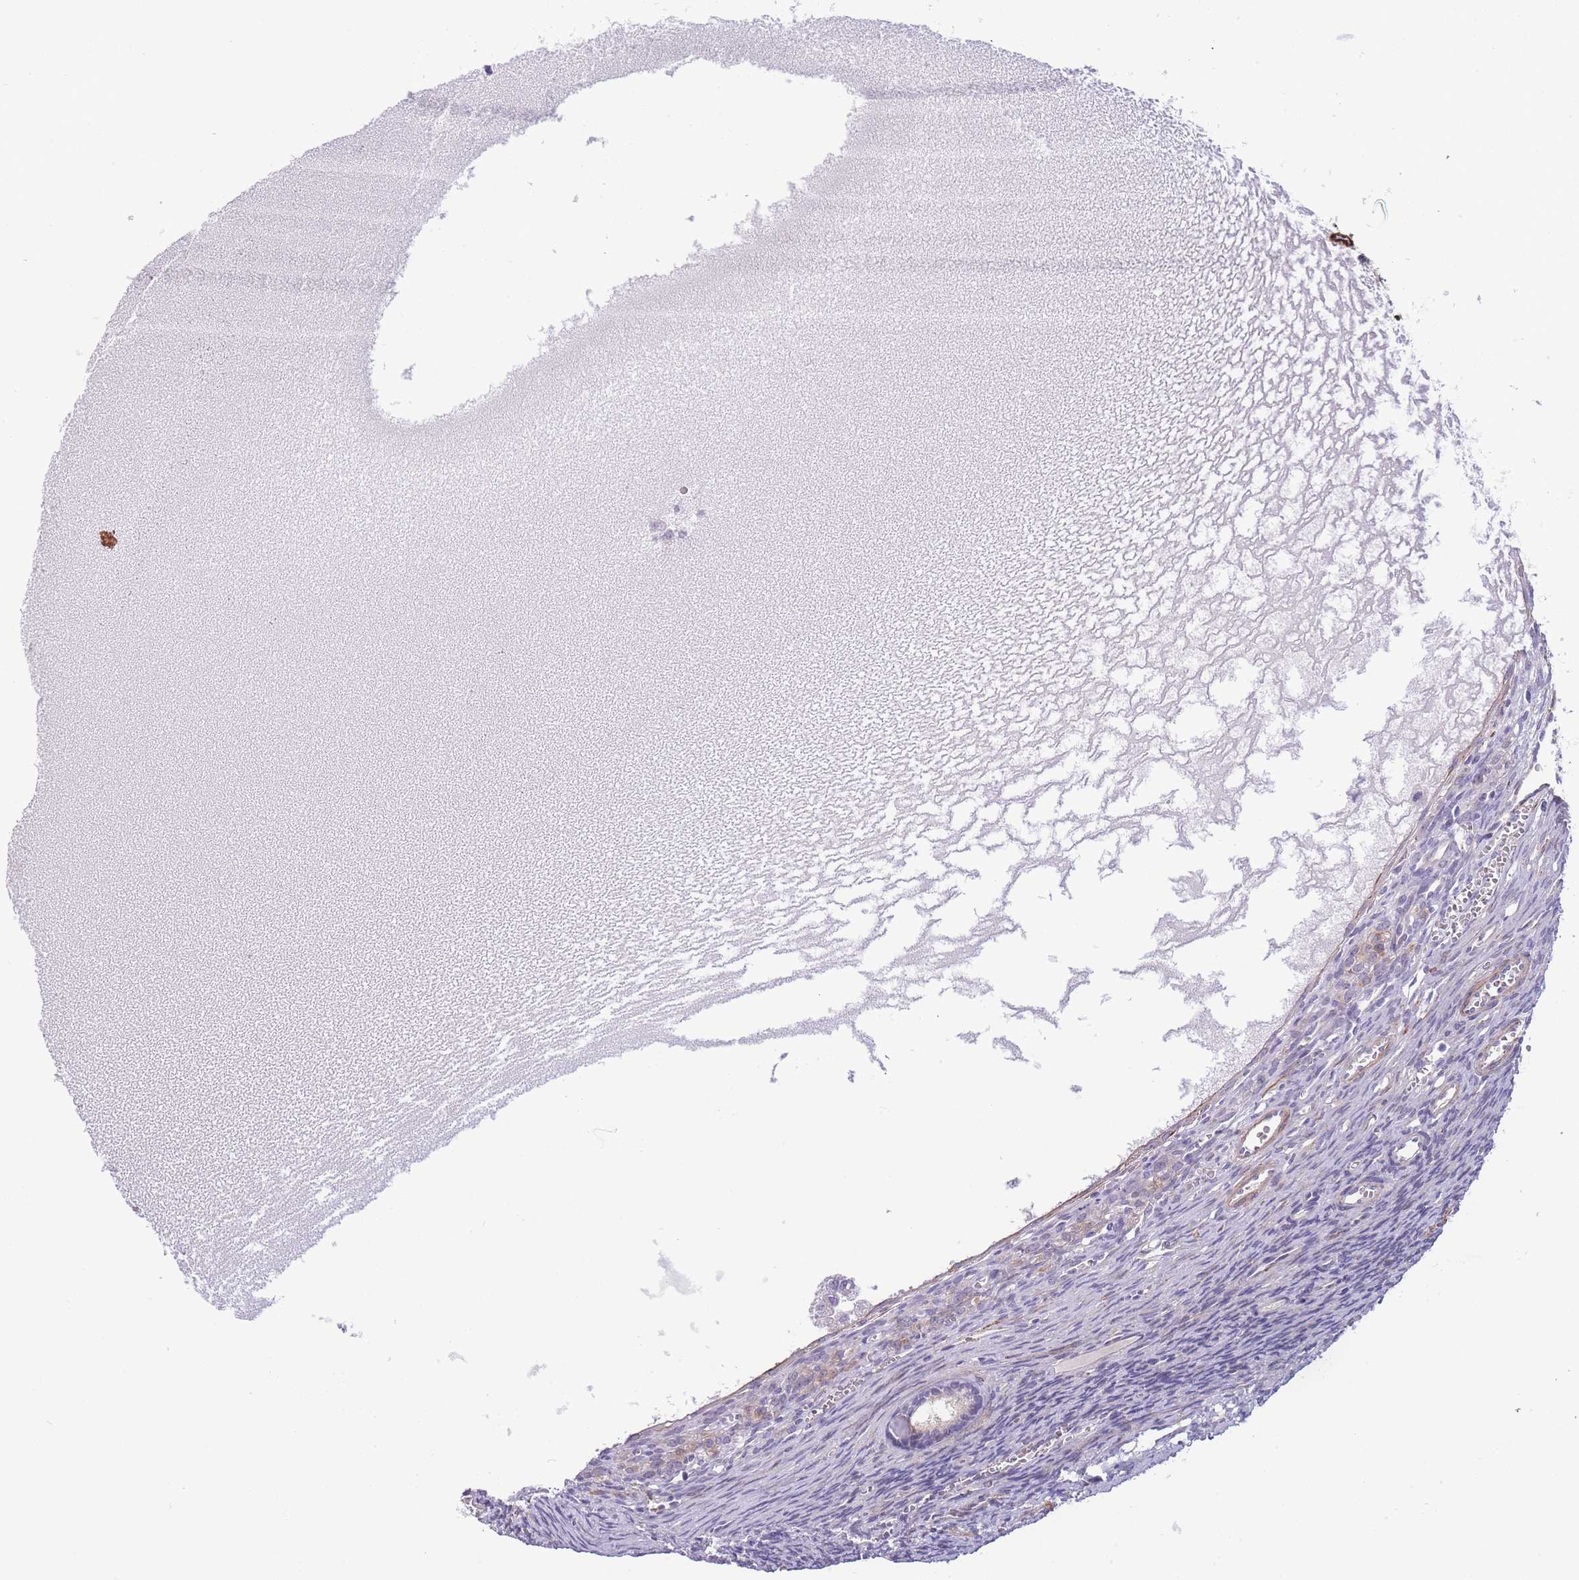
{"staining": {"intensity": "negative", "quantity": "none", "location": "none"}, "tissue": "ovary", "cell_type": "Follicle cells", "image_type": "normal", "snomed": [{"axis": "morphology", "description": "Normal tissue, NOS"}, {"axis": "topography", "description": "Ovary"}], "caption": "An IHC micrograph of normal ovary is shown. There is no staining in follicle cells of ovary. (DAB (3,3'-diaminobenzidine) IHC, high magnification).", "gene": "FAM124A", "patient": {"sex": "female", "age": 39}}